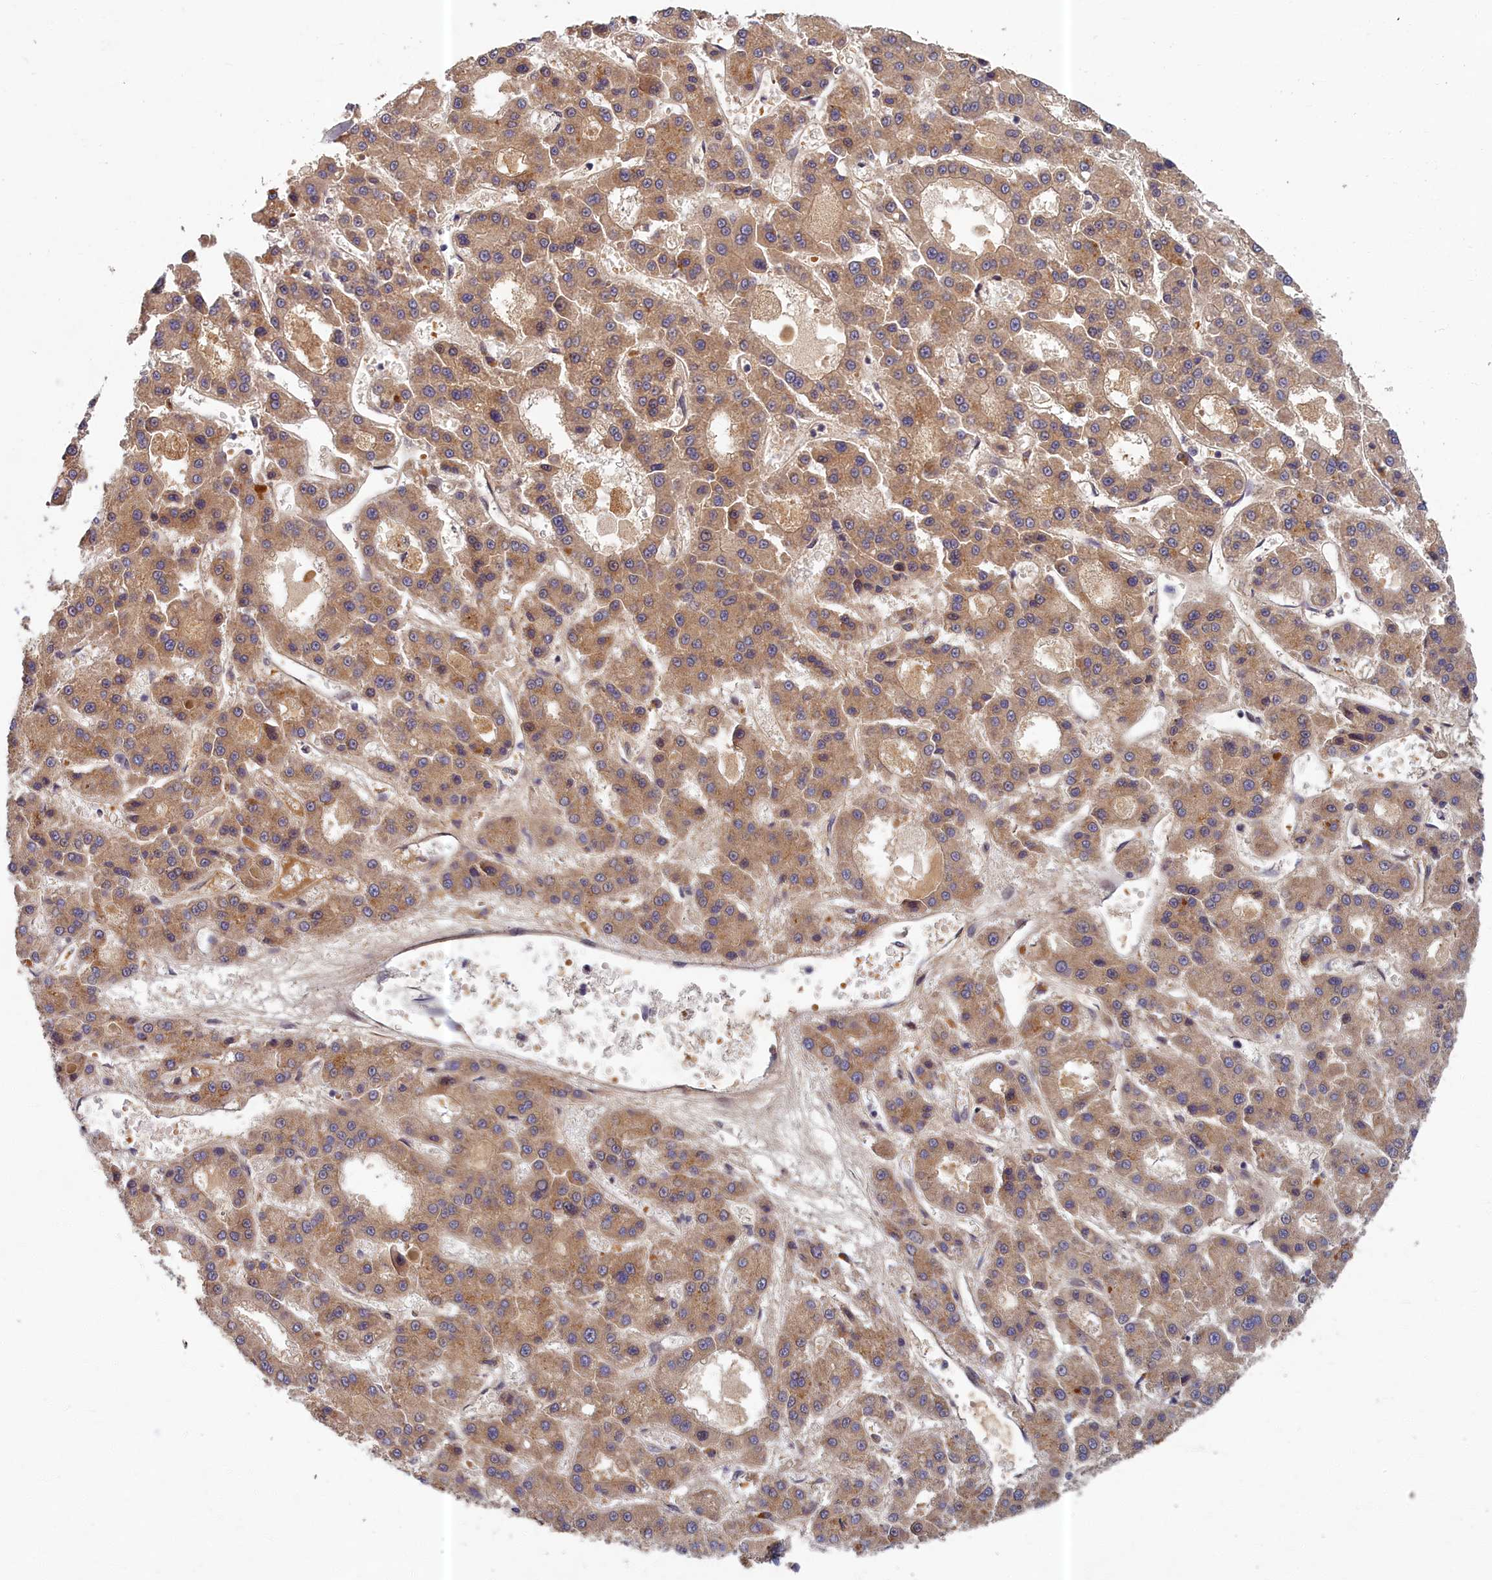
{"staining": {"intensity": "moderate", "quantity": ">75%", "location": "cytoplasmic/membranous"}, "tissue": "liver cancer", "cell_type": "Tumor cells", "image_type": "cancer", "snomed": [{"axis": "morphology", "description": "Carcinoma, Hepatocellular, NOS"}, {"axis": "topography", "description": "Liver"}], "caption": "IHC (DAB) staining of liver hepatocellular carcinoma exhibits moderate cytoplasmic/membranous protein positivity in about >75% of tumor cells.", "gene": "EARS2", "patient": {"sex": "male", "age": 70}}